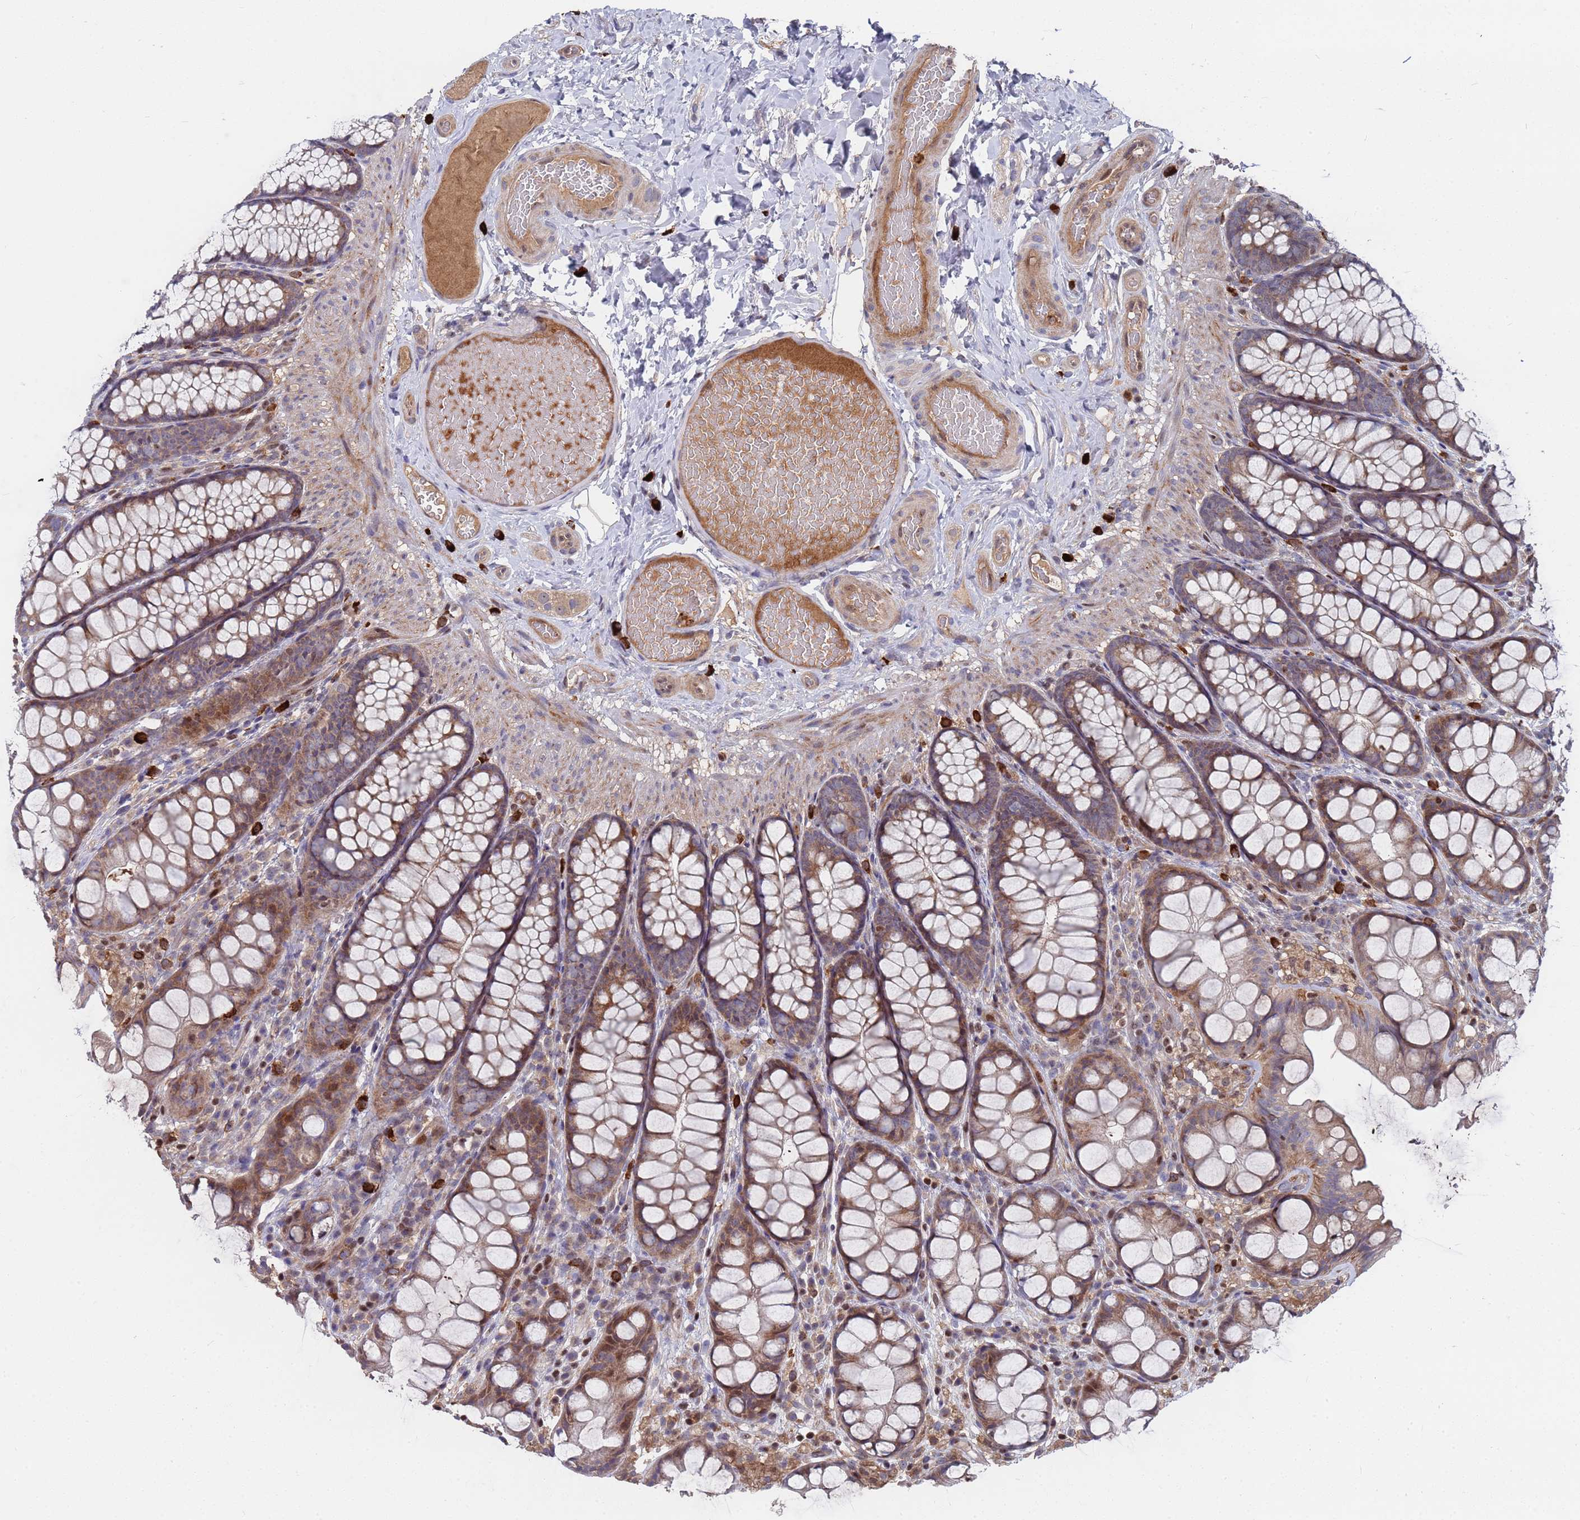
{"staining": {"intensity": "moderate", "quantity": ">75%", "location": "cytoplasmic/membranous,nuclear"}, "tissue": "colon", "cell_type": "Endothelial cells", "image_type": "normal", "snomed": [{"axis": "morphology", "description": "Normal tissue, NOS"}, {"axis": "topography", "description": "Colon"}], "caption": "A histopathology image of colon stained for a protein reveals moderate cytoplasmic/membranous,nuclear brown staining in endothelial cells. The protein of interest is stained brown, and the nuclei are stained in blue (DAB (3,3'-diaminobenzidine) IHC with brightfield microscopy, high magnification).", "gene": "TMBIM6", "patient": {"sex": "male", "age": 47}}